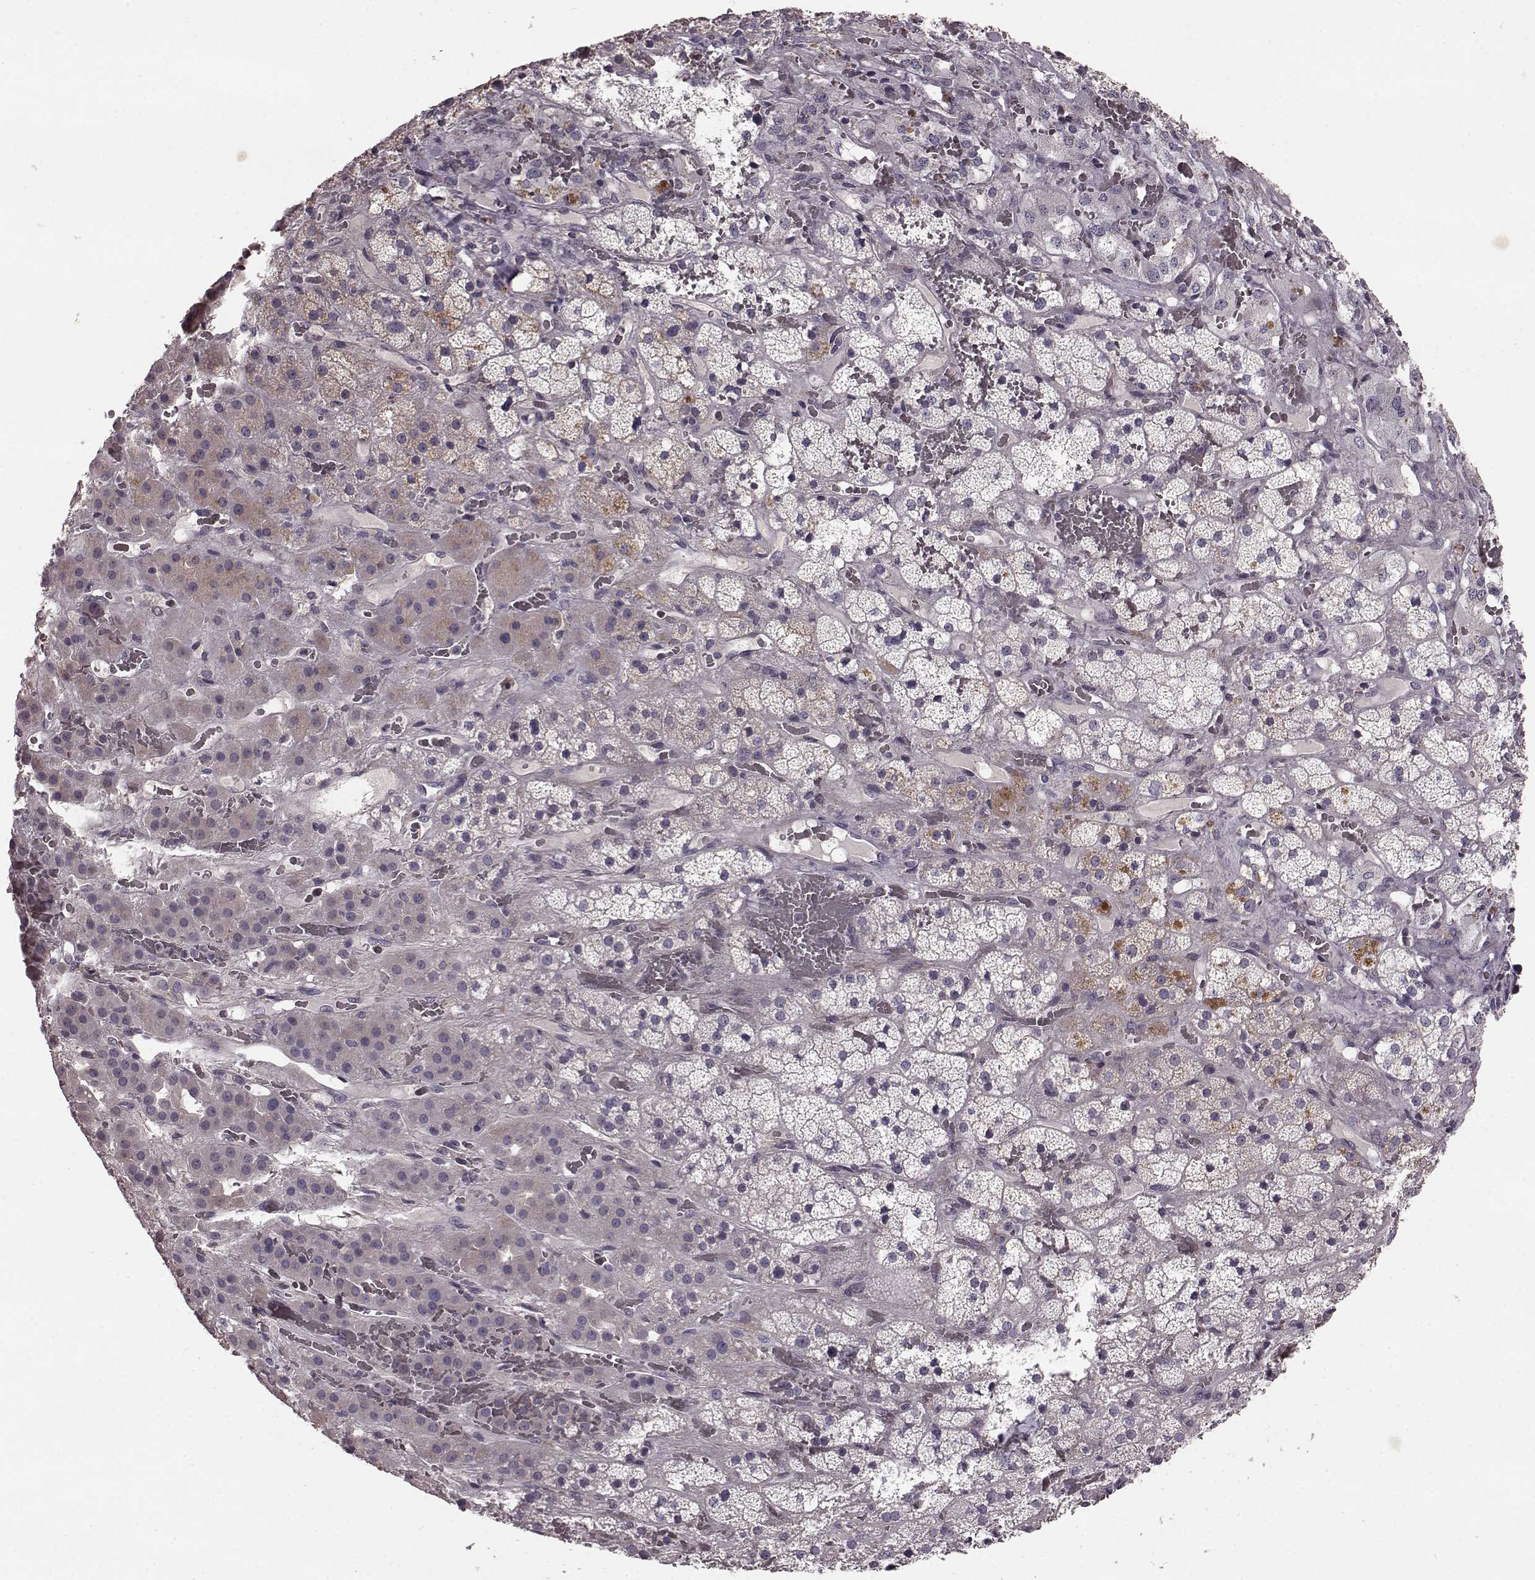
{"staining": {"intensity": "moderate", "quantity": "<25%", "location": "cytoplasmic/membranous"}, "tissue": "adrenal gland", "cell_type": "Glandular cells", "image_type": "normal", "snomed": [{"axis": "morphology", "description": "Normal tissue, NOS"}, {"axis": "topography", "description": "Adrenal gland"}], "caption": "An image of human adrenal gland stained for a protein shows moderate cytoplasmic/membranous brown staining in glandular cells. (DAB = brown stain, brightfield microscopy at high magnification).", "gene": "SLC52A3", "patient": {"sex": "male", "age": 57}}